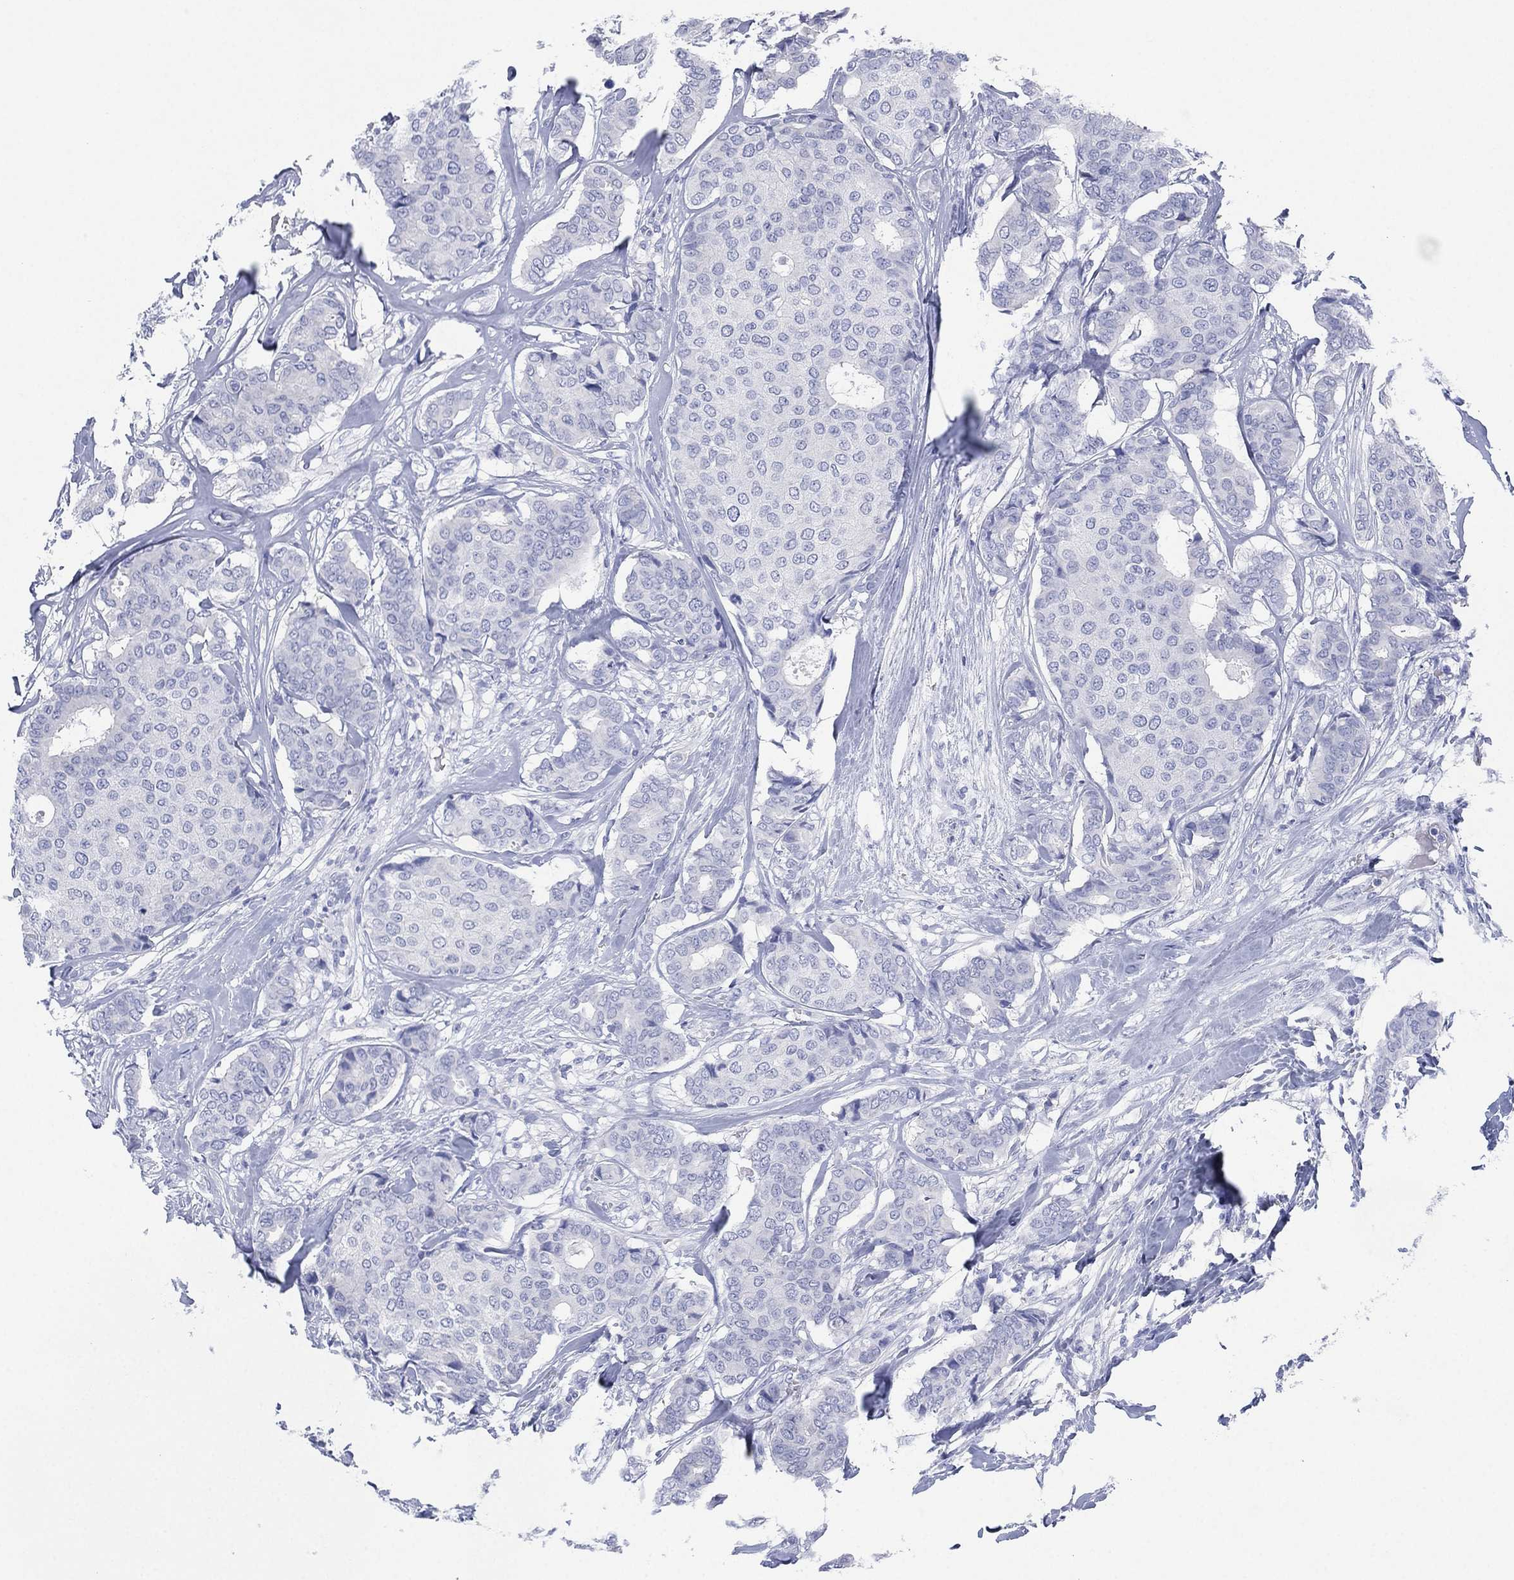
{"staining": {"intensity": "negative", "quantity": "none", "location": "none"}, "tissue": "breast cancer", "cell_type": "Tumor cells", "image_type": "cancer", "snomed": [{"axis": "morphology", "description": "Duct carcinoma"}, {"axis": "topography", "description": "Breast"}], "caption": "Immunohistochemical staining of human breast cancer (intraductal carcinoma) exhibits no significant expression in tumor cells.", "gene": "SLC9C2", "patient": {"sex": "female", "age": 75}}